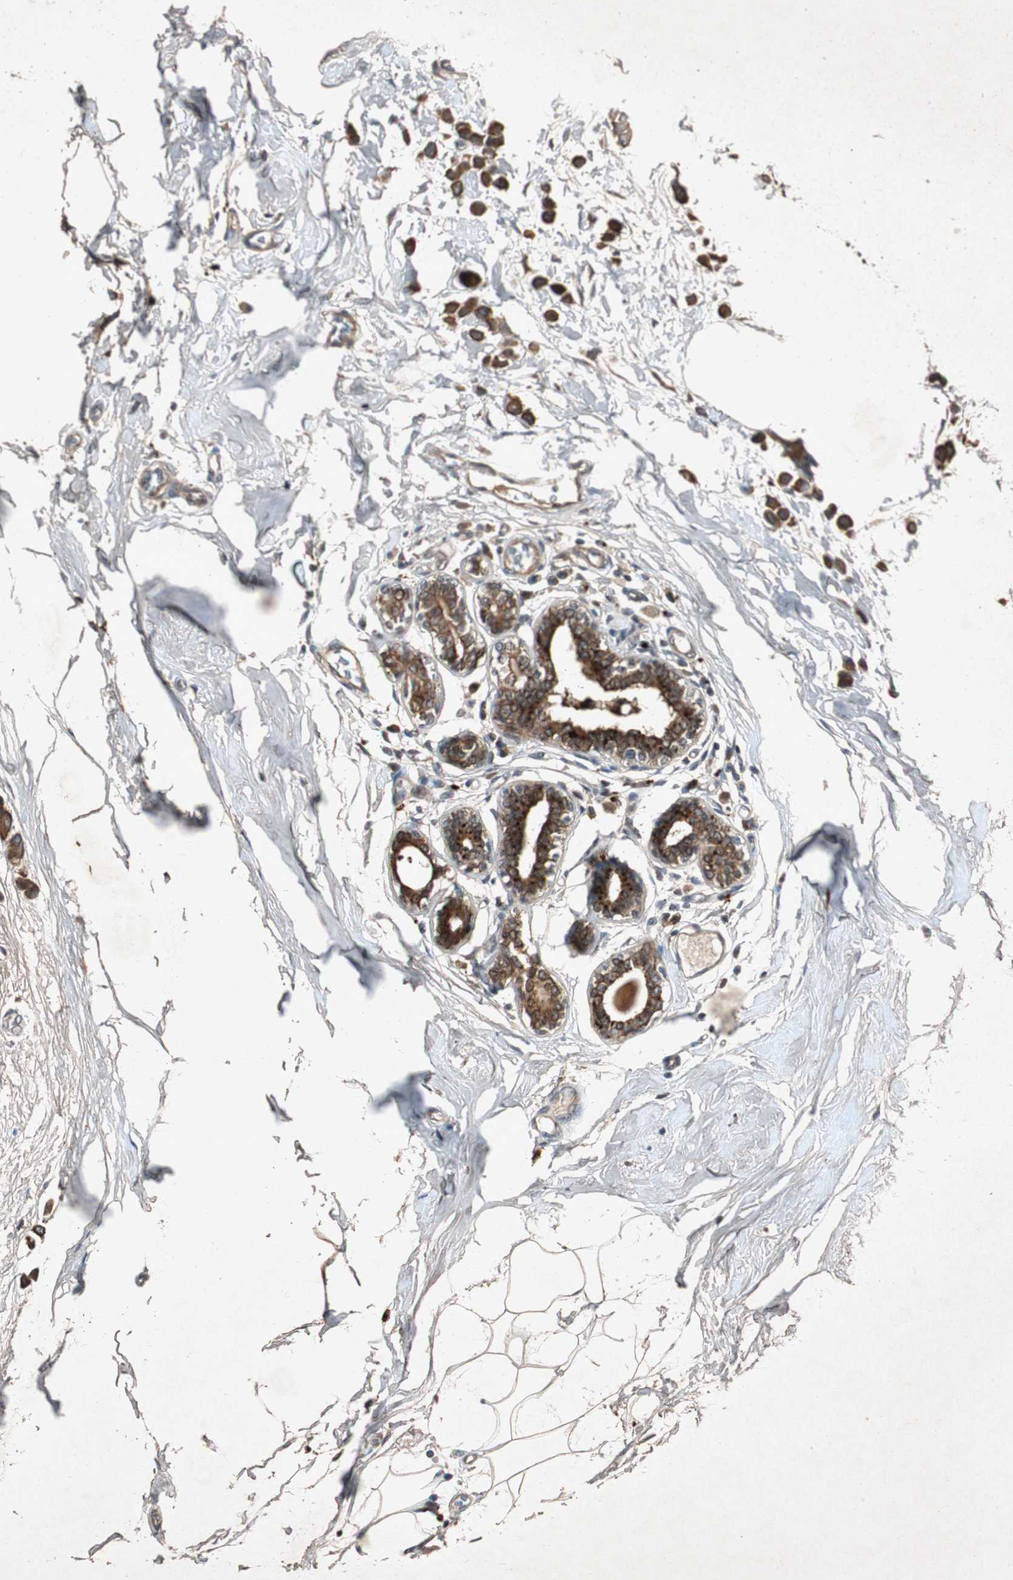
{"staining": {"intensity": "strong", "quantity": ">75%", "location": "cytoplasmic/membranous"}, "tissue": "breast cancer", "cell_type": "Tumor cells", "image_type": "cancer", "snomed": [{"axis": "morphology", "description": "Lobular carcinoma"}, {"axis": "topography", "description": "Breast"}], "caption": "Immunohistochemistry staining of breast cancer (lobular carcinoma), which exhibits high levels of strong cytoplasmic/membranous positivity in approximately >75% of tumor cells indicating strong cytoplasmic/membranous protein expression. The staining was performed using DAB (3,3'-diaminobenzidine) (brown) for protein detection and nuclei were counterstained in hematoxylin (blue).", "gene": "SLIT2", "patient": {"sex": "female", "age": 51}}